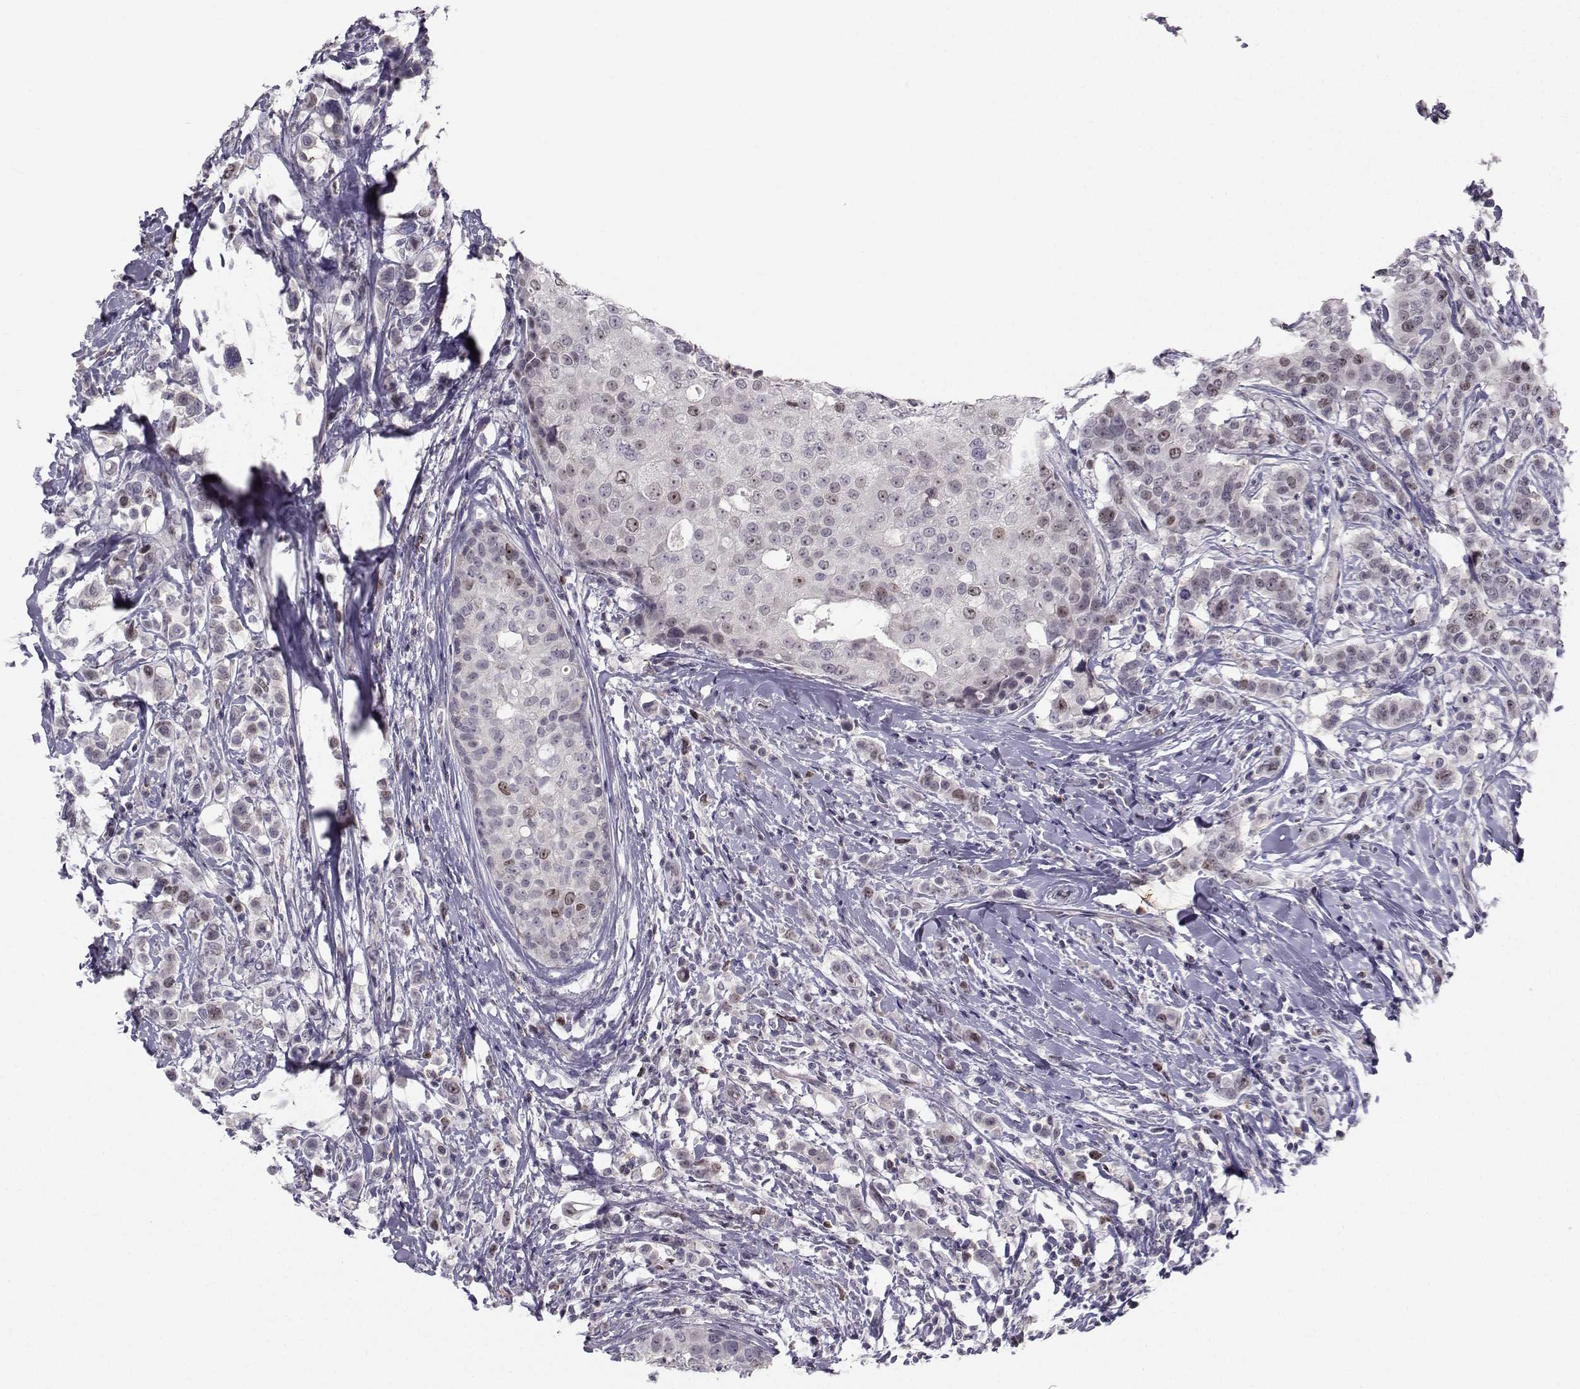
{"staining": {"intensity": "weak", "quantity": "<25%", "location": "nuclear"}, "tissue": "breast cancer", "cell_type": "Tumor cells", "image_type": "cancer", "snomed": [{"axis": "morphology", "description": "Duct carcinoma"}, {"axis": "topography", "description": "Breast"}], "caption": "The image displays no significant staining in tumor cells of intraductal carcinoma (breast).", "gene": "LRP8", "patient": {"sex": "female", "age": 27}}